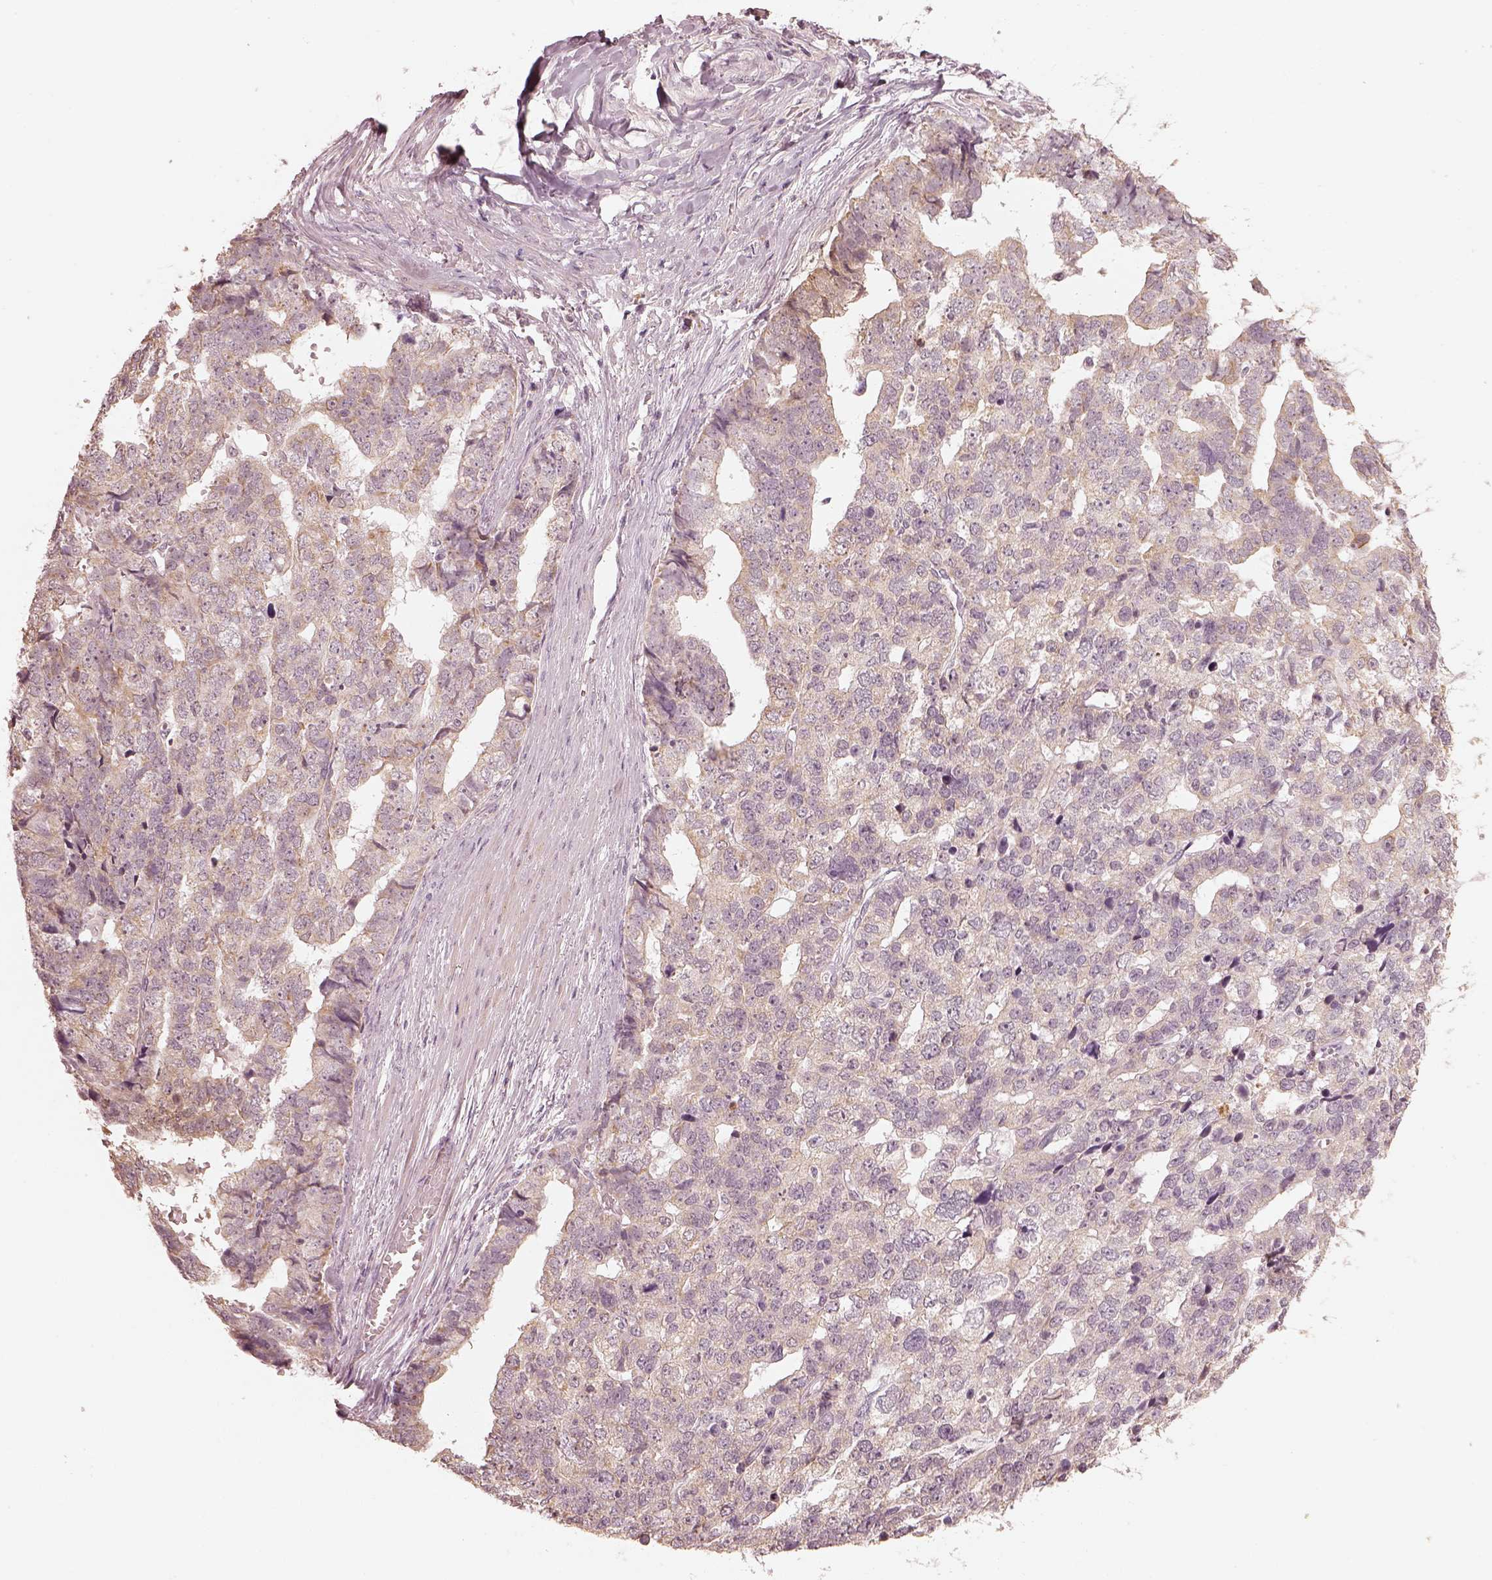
{"staining": {"intensity": "negative", "quantity": "none", "location": "none"}, "tissue": "stomach cancer", "cell_type": "Tumor cells", "image_type": "cancer", "snomed": [{"axis": "morphology", "description": "Adenocarcinoma, NOS"}, {"axis": "topography", "description": "Stomach"}], "caption": "DAB immunohistochemical staining of human stomach cancer shows no significant staining in tumor cells.", "gene": "SLC25A46", "patient": {"sex": "male", "age": 69}}